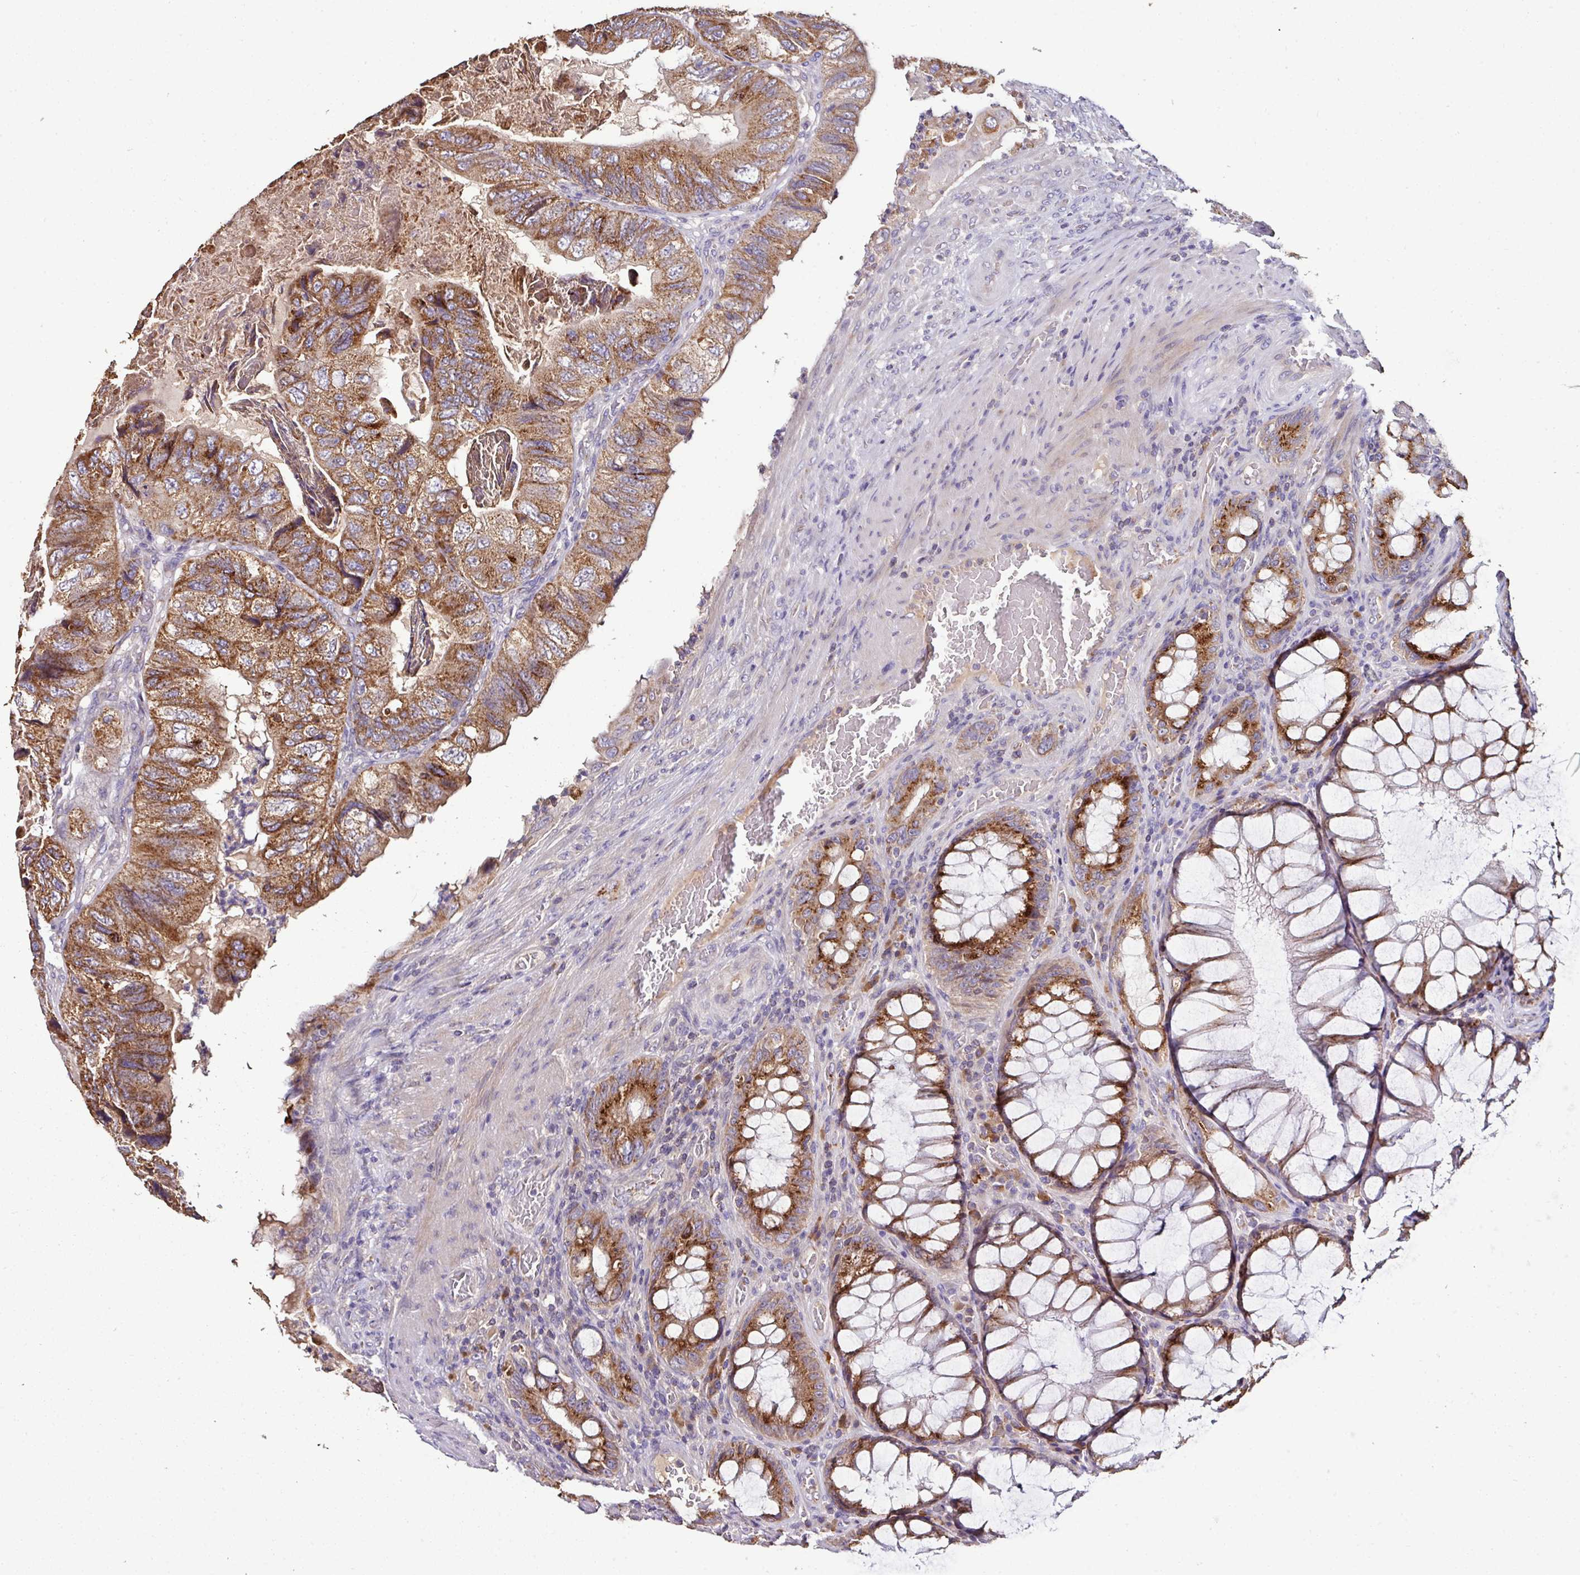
{"staining": {"intensity": "strong", "quantity": ">75%", "location": "cytoplasmic/membranous"}, "tissue": "colorectal cancer", "cell_type": "Tumor cells", "image_type": "cancer", "snomed": [{"axis": "morphology", "description": "Adenocarcinoma, NOS"}, {"axis": "topography", "description": "Rectum"}], "caption": "Brown immunohistochemical staining in human colorectal cancer displays strong cytoplasmic/membranous expression in about >75% of tumor cells.", "gene": "CPD", "patient": {"sex": "male", "age": 63}}